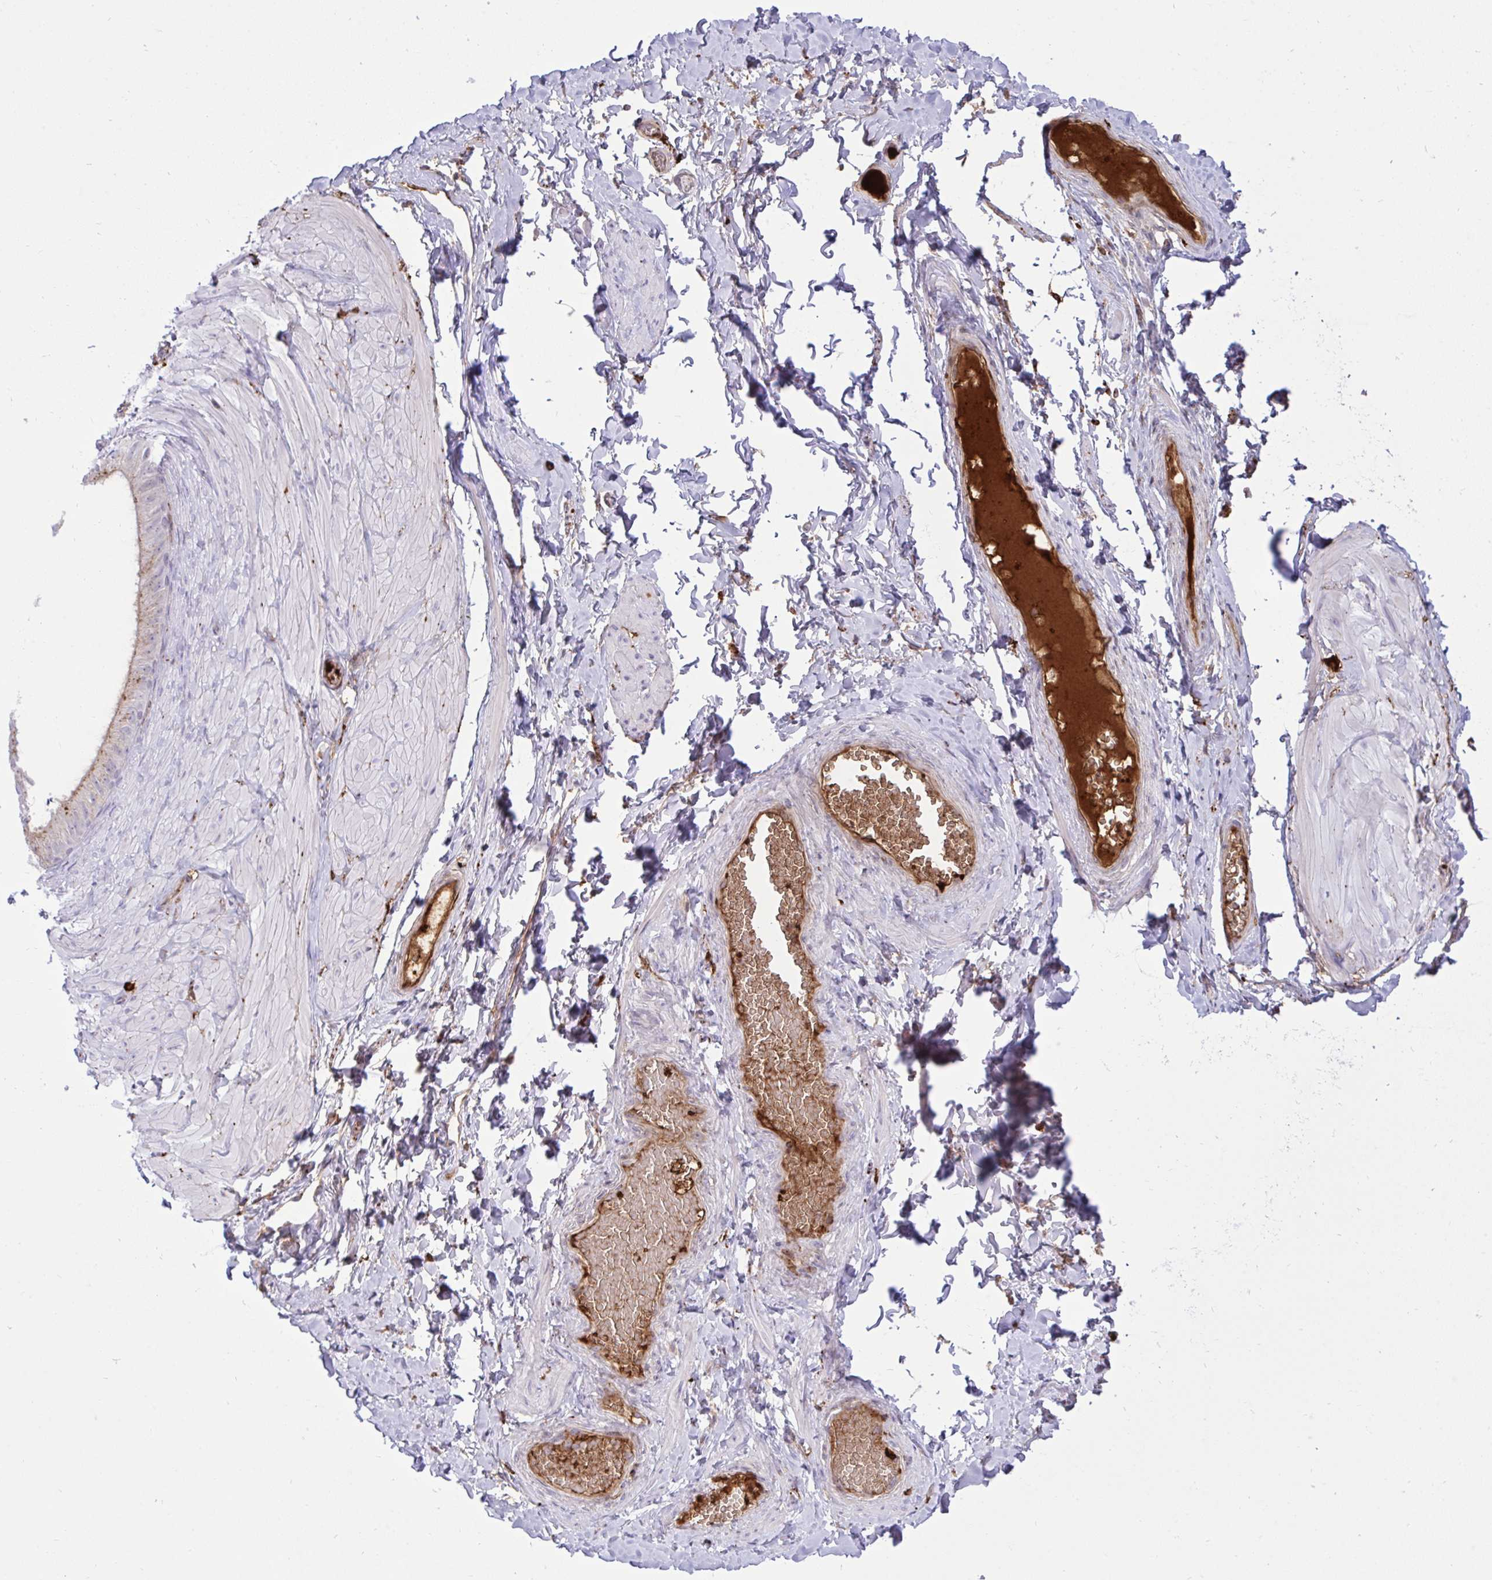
{"staining": {"intensity": "negative", "quantity": "none", "location": "none"}, "tissue": "adipose tissue", "cell_type": "Adipocytes", "image_type": "normal", "snomed": [{"axis": "morphology", "description": "Normal tissue, NOS"}, {"axis": "topography", "description": "Epididymis, spermatic cord, NOS"}, {"axis": "topography", "description": "Epididymis"}, {"axis": "topography", "description": "Peripheral nerve tissue"}], "caption": "Human adipose tissue stained for a protein using IHC shows no staining in adipocytes.", "gene": "F2", "patient": {"sex": "male", "age": 29}}